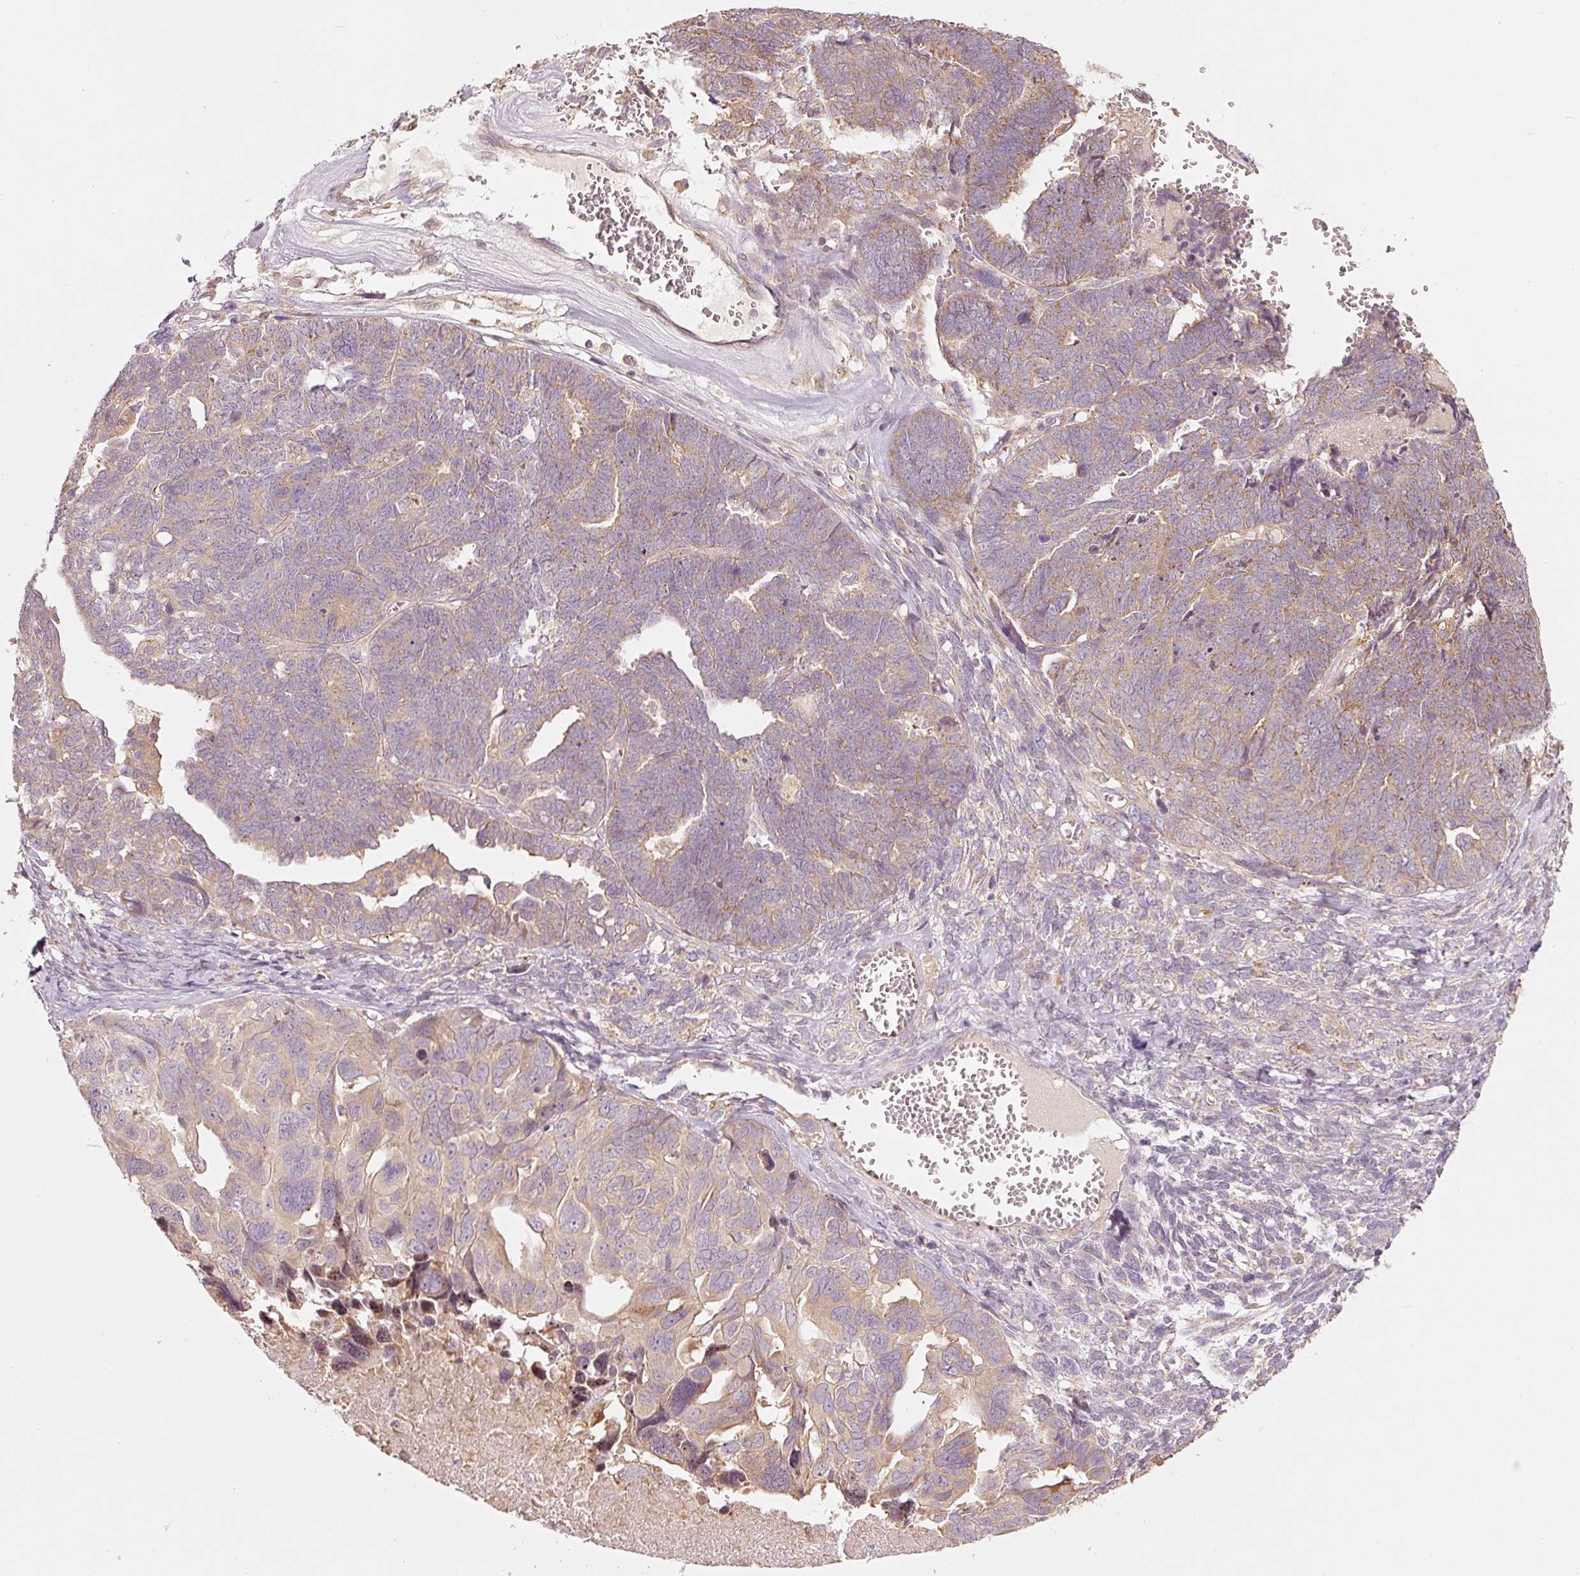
{"staining": {"intensity": "weak", "quantity": ">75%", "location": "cytoplasmic/membranous"}, "tissue": "ovarian cancer", "cell_type": "Tumor cells", "image_type": "cancer", "snomed": [{"axis": "morphology", "description": "Cystadenocarcinoma, serous, NOS"}, {"axis": "topography", "description": "Ovary"}], "caption": "The image displays a brown stain indicating the presence of a protein in the cytoplasmic/membranous of tumor cells in ovarian serous cystadenocarcinoma.", "gene": "MAP10", "patient": {"sex": "female", "age": 79}}